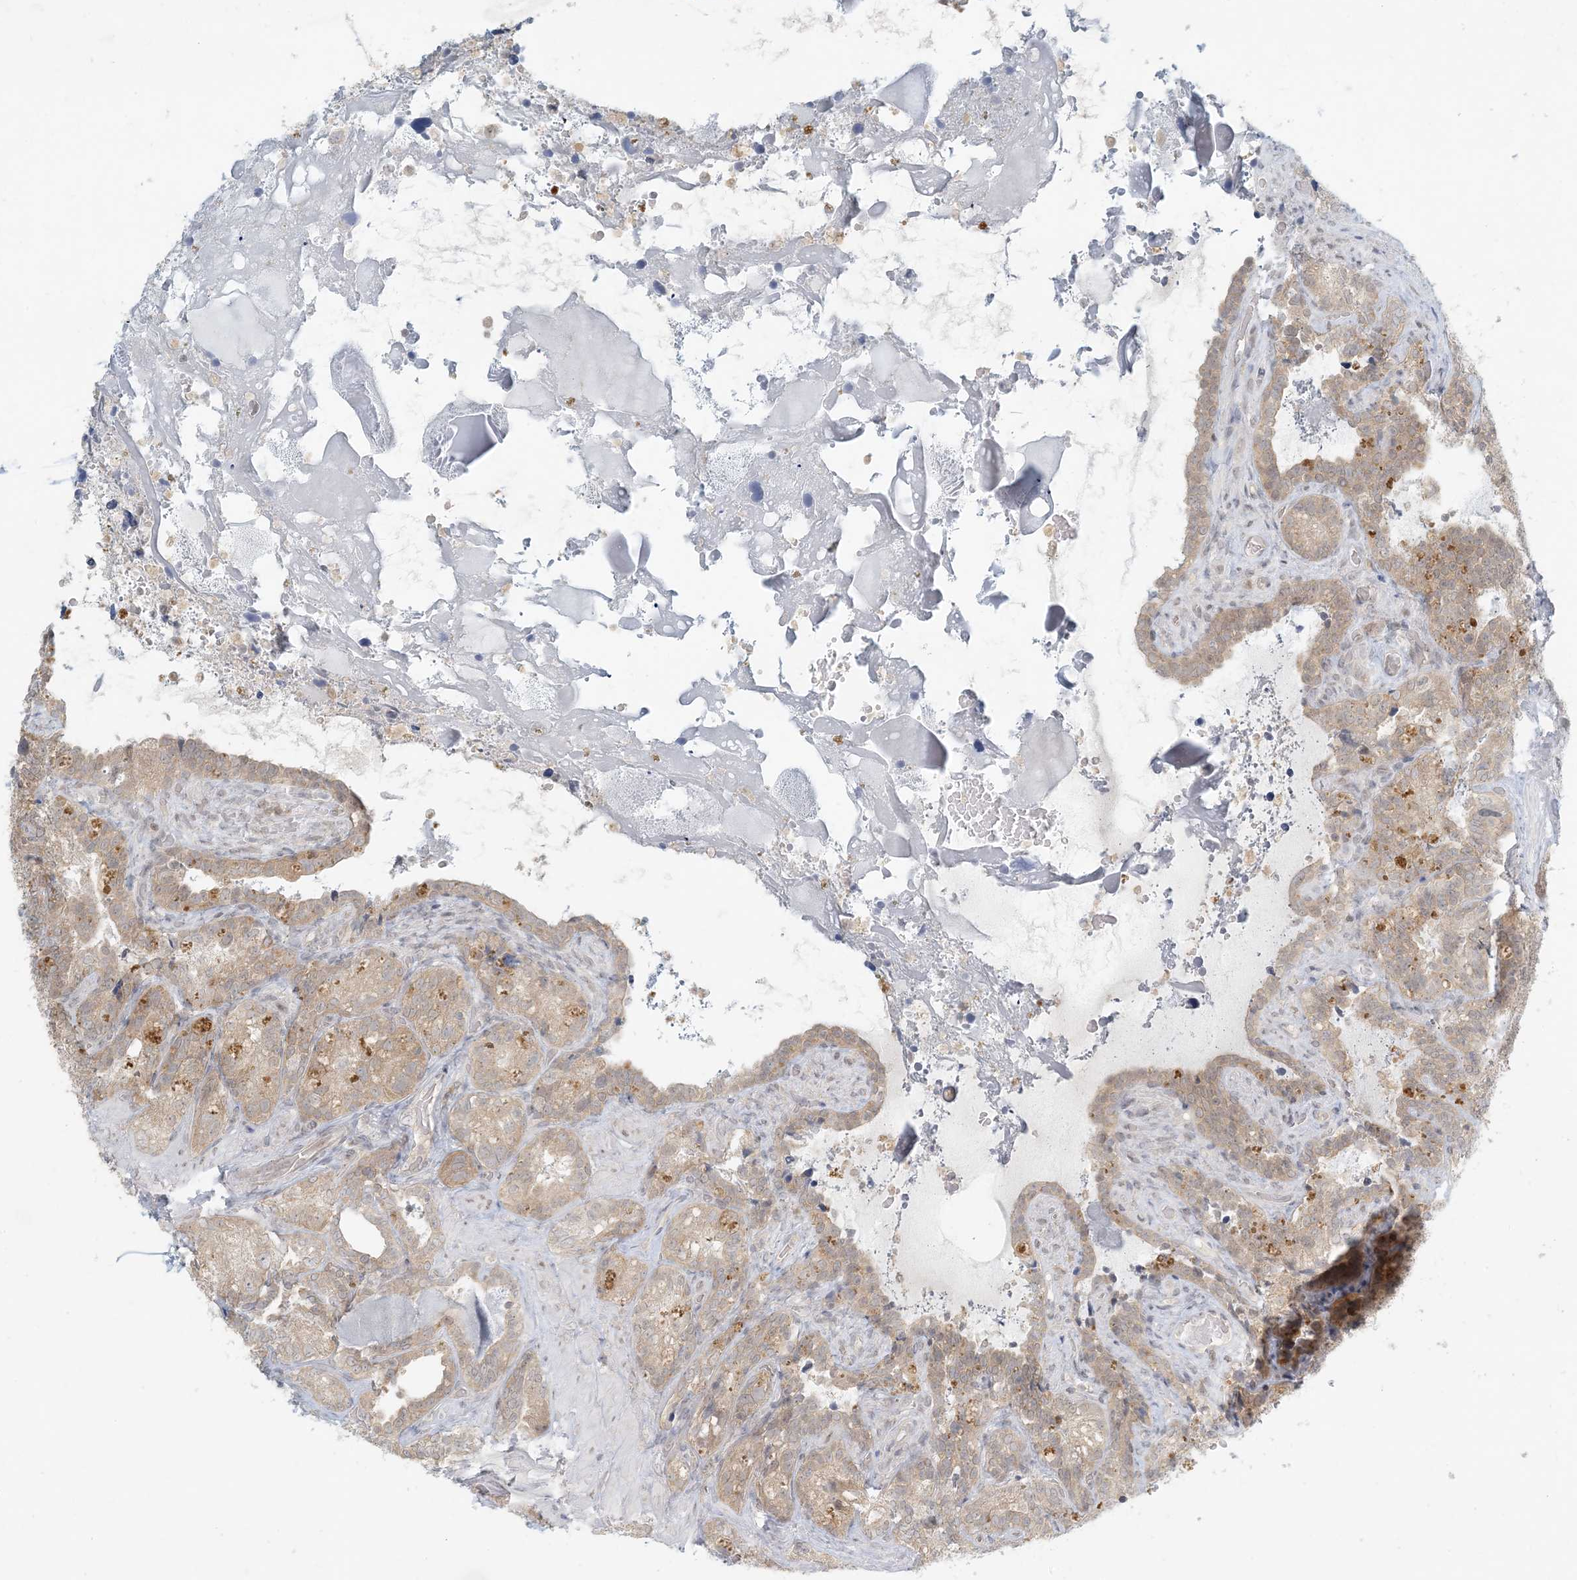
{"staining": {"intensity": "weak", "quantity": ">75%", "location": "cytoplasmic/membranous,nuclear"}, "tissue": "seminal vesicle", "cell_type": "Glandular cells", "image_type": "normal", "snomed": [{"axis": "morphology", "description": "Normal tissue, NOS"}, {"axis": "topography", "description": "Seminal veicle"}, {"axis": "topography", "description": "Peripheral nerve tissue"}], "caption": "This histopathology image reveals IHC staining of normal seminal vesicle, with low weak cytoplasmic/membranous,nuclear staining in approximately >75% of glandular cells.", "gene": "OBI1", "patient": {"sex": "male", "age": 67}}